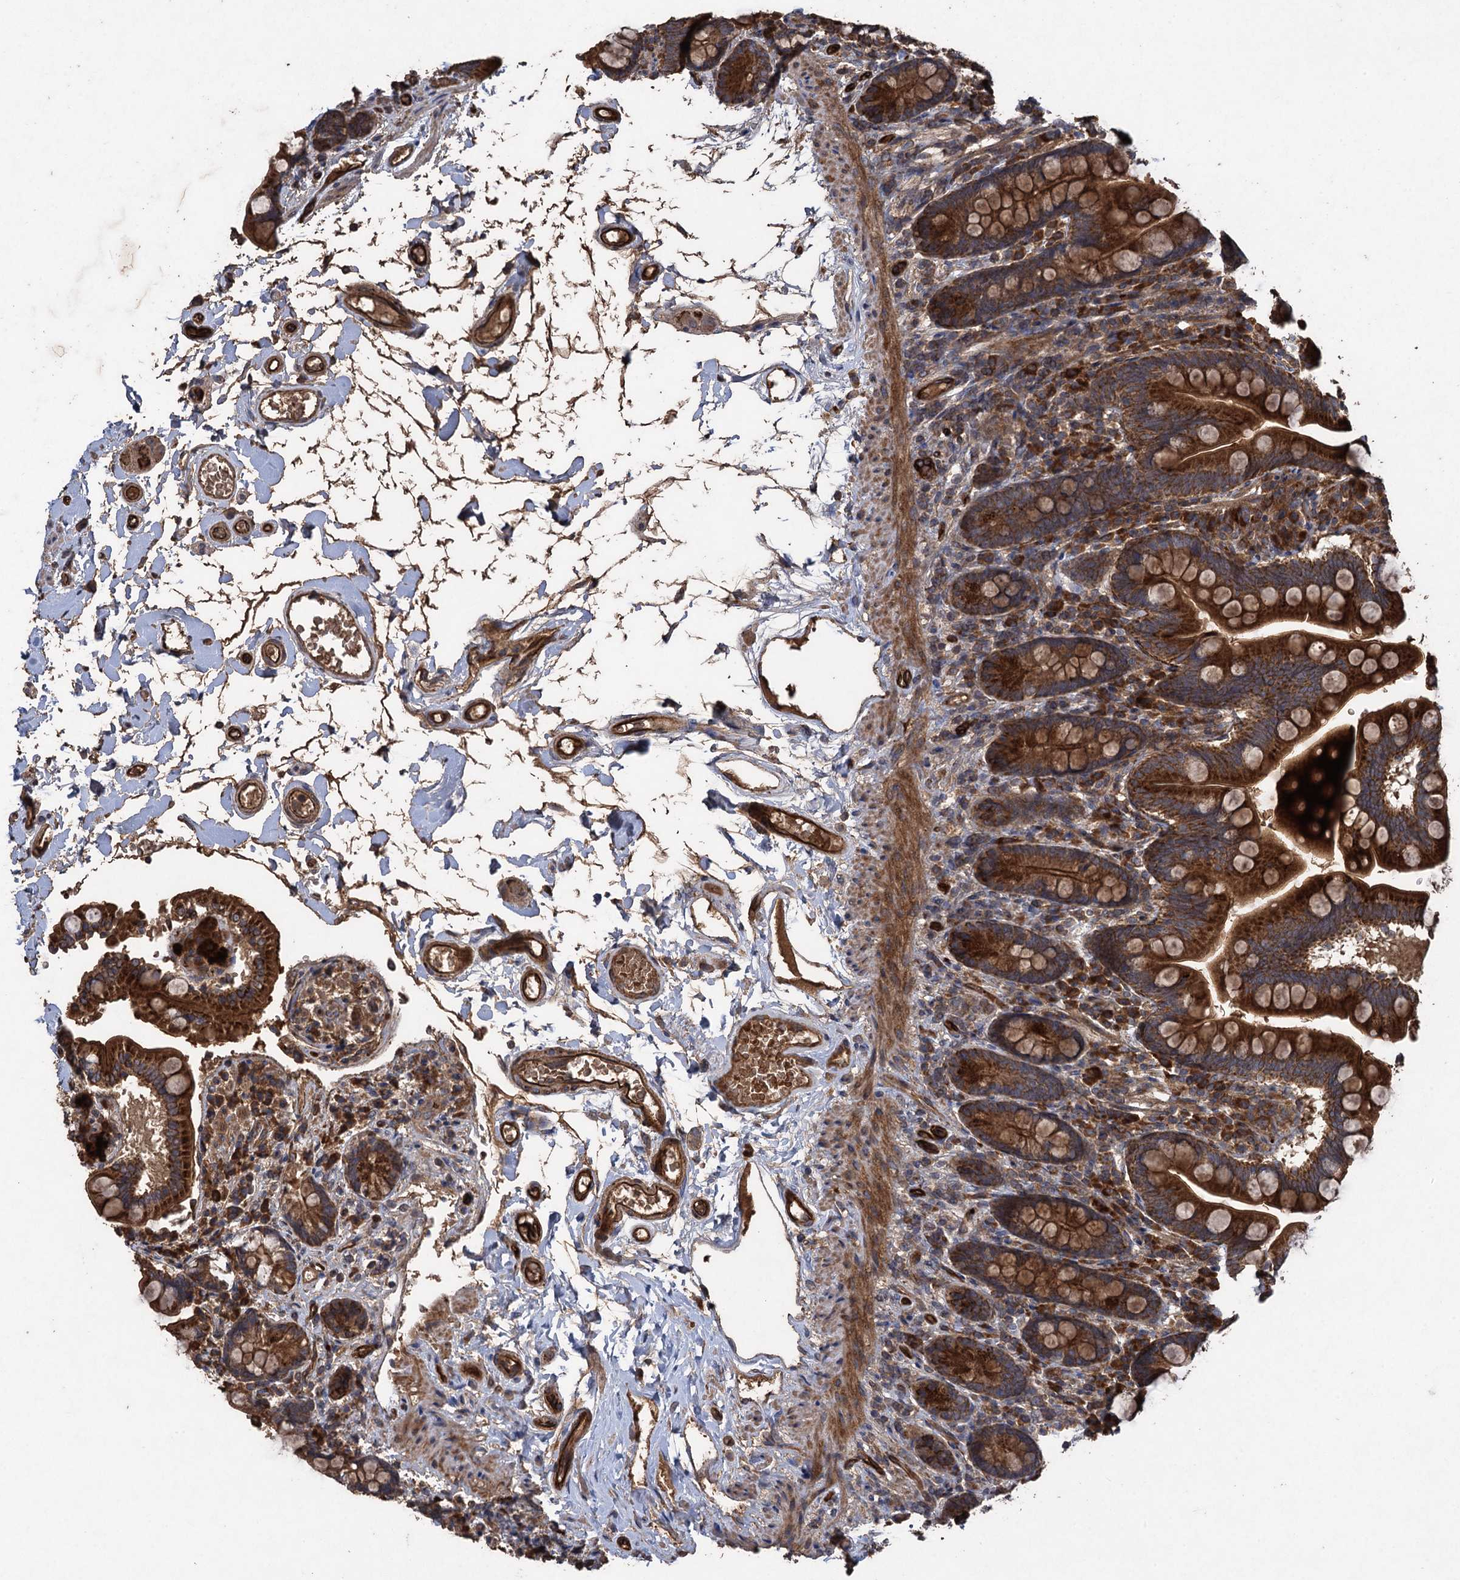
{"staining": {"intensity": "strong", "quantity": ">75%", "location": "cytoplasmic/membranous"}, "tissue": "small intestine", "cell_type": "Glandular cells", "image_type": "normal", "snomed": [{"axis": "morphology", "description": "Normal tissue, NOS"}, {"axis": "topography", "description": "Small intestine"}], "caption": "Small intestine stained with immunohistochemistry displays strong cytoplasmic/membranous positivity in about >75% of glandular cells.", "gene": "TXNDC11", "patient": {"sex": "female", "age": 64}}